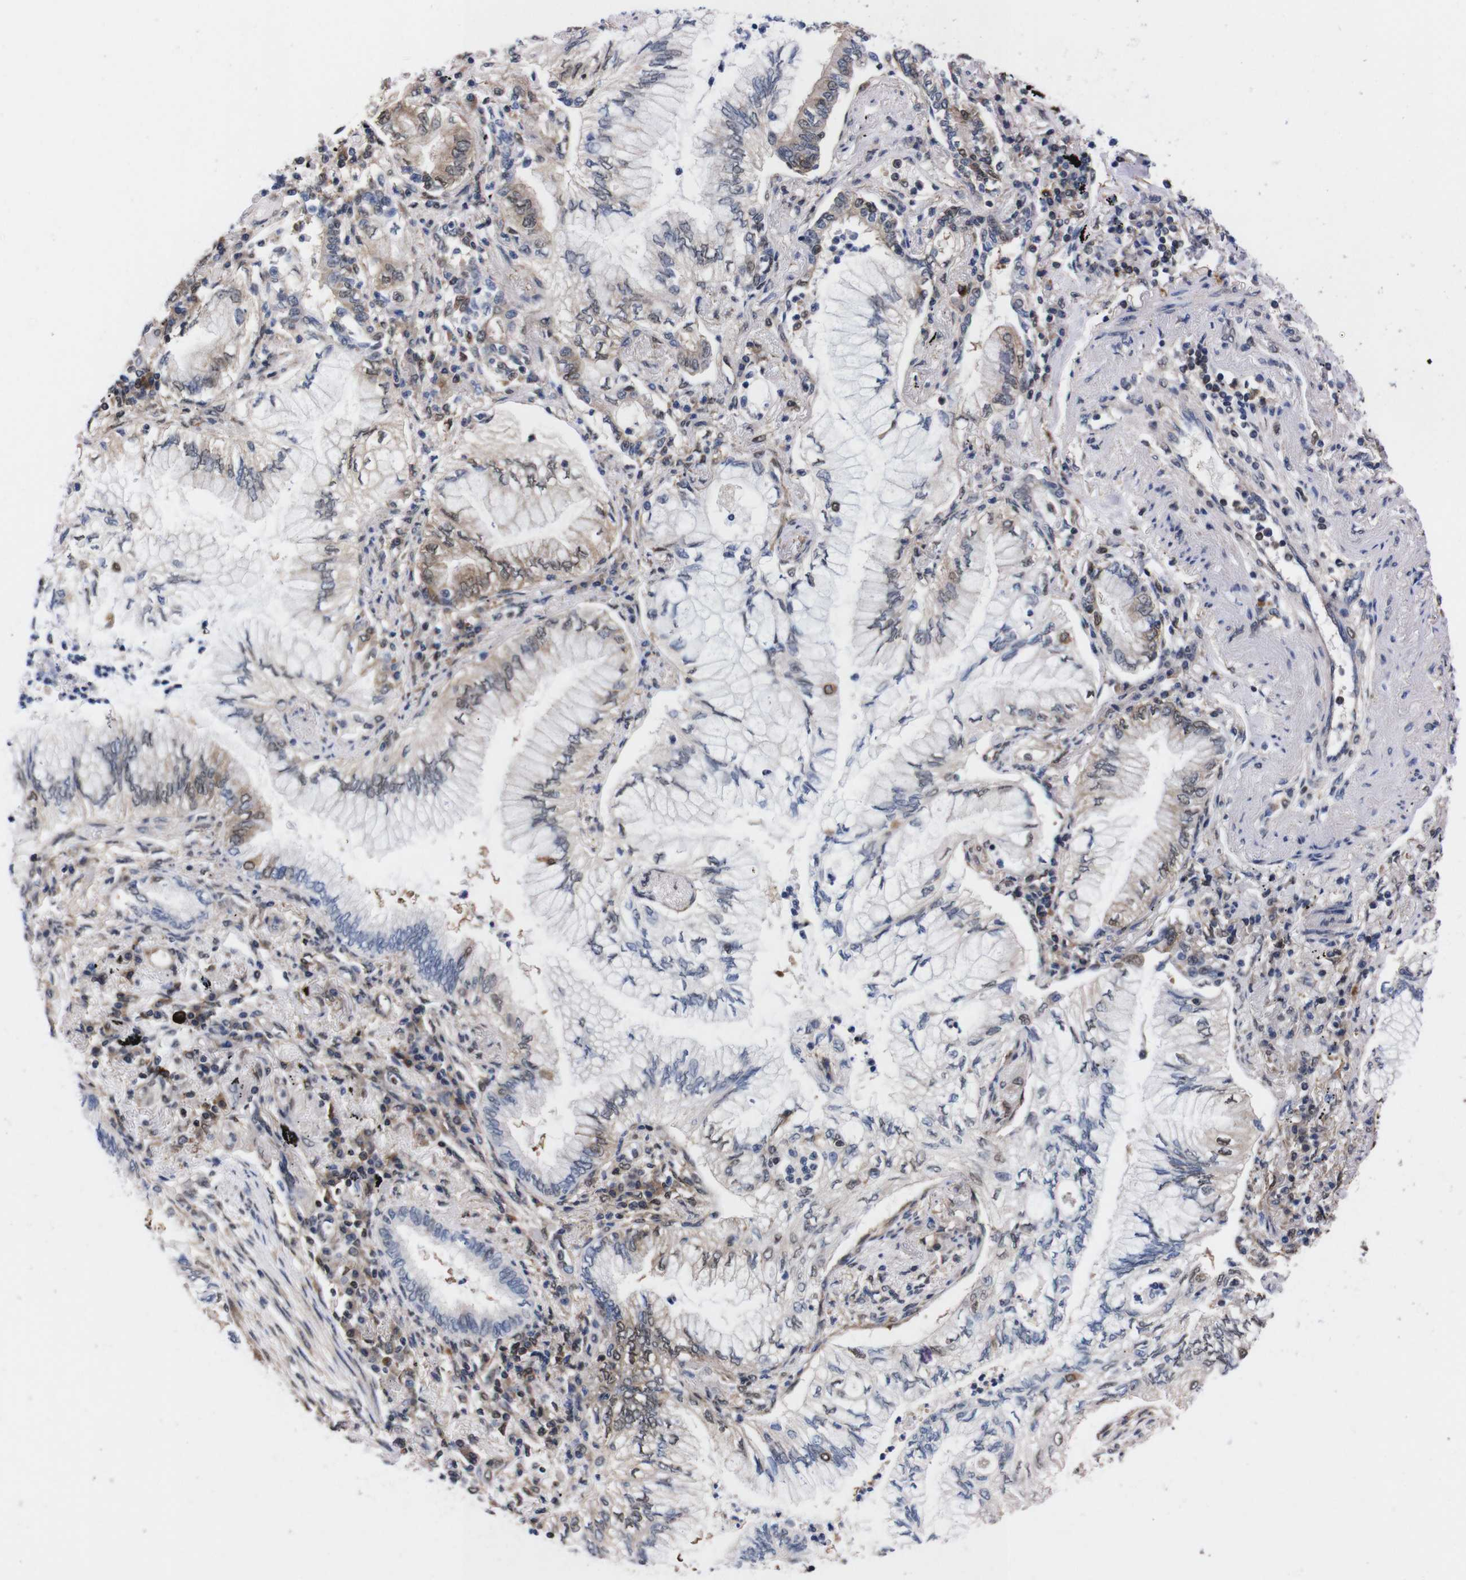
{"staining": {"intensity": "moderate", "quantity": "<25%", "location": "cytoplasmic/membranous,nuclear"}, "tissue": "lung cancer", "cell_type": "Tumor cells", "image_type": "cancer", "snomed": [{"axis": "morphology", "description": "Normal tissue, NOS"}, {"axis": "morphology", "description": "Adenocarcinoma, NOS"}, {"axis": "topography", "description": "Bronchus"}, {"axis": "topography", "description": "Lung"}], "caption": "Immunohistochemical staining of adenocarcinoma (lung) demonstrates moderate cytoplasmic/membranous and nuclear protein staining in approximately <25% of tumor cells.", "gene": "UBQLN2", "patient": {"sex": "female", "age": 70}}